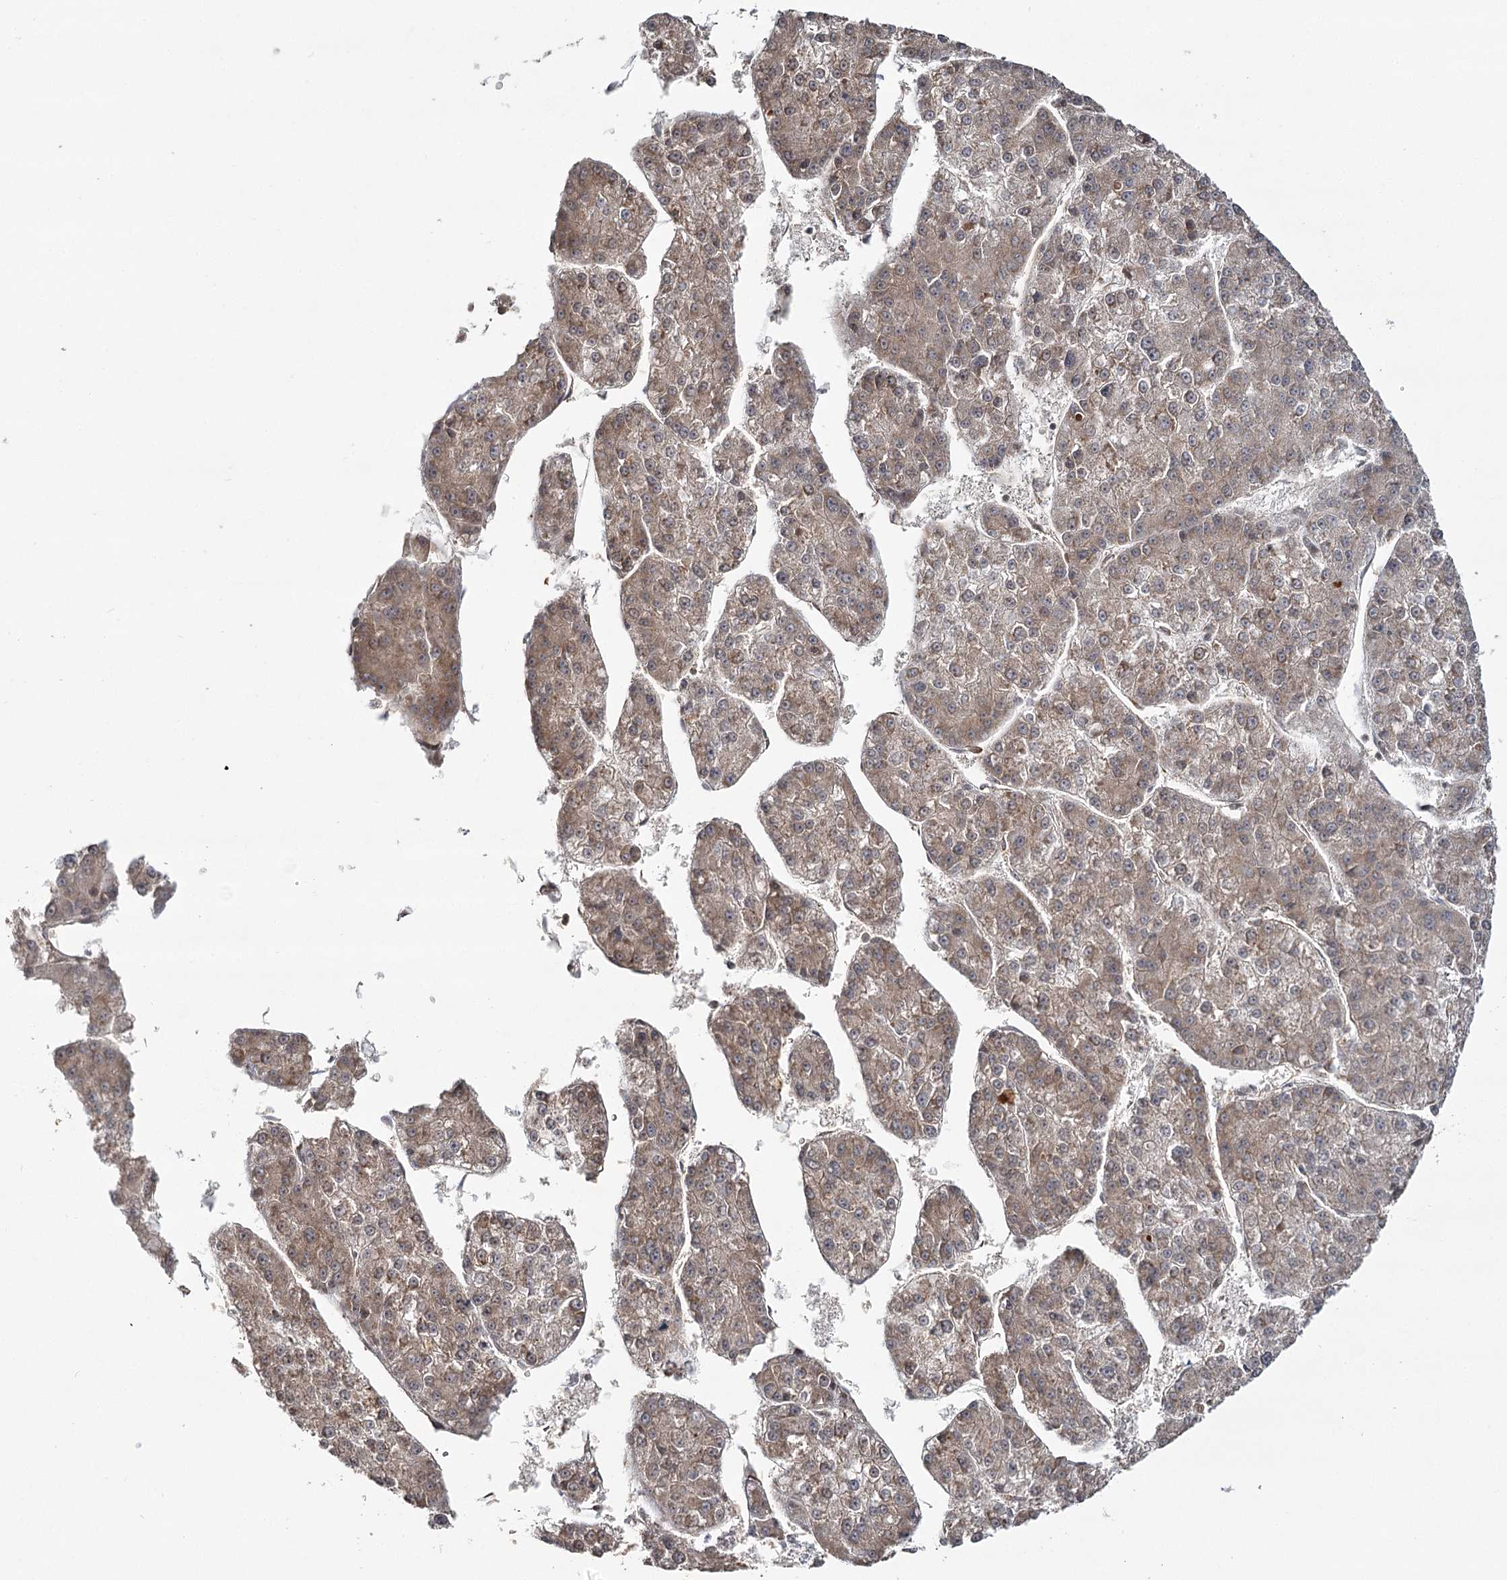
{"staining": {"intensity": "weak", "quantity": ">75%", "location": "cytoplasmic/membranous"}, "tissue": "liver cancer", "cell_type": "Tumor cells", "image_type": "cancer", "snomed": [{"axis": "morphology", "description": "Carcinoma, Hepatocellular, NOS"}, {"axis": "topography", "description": "Liver"}], "caption": "Liver cancer (hepatocellular carcinoma) stained for a protein demonstrates weak cytoplasmic/membranous positivity in tumor cells.", "gene": "OTUD4", "patient": {"sex": "female", "age": 73}}